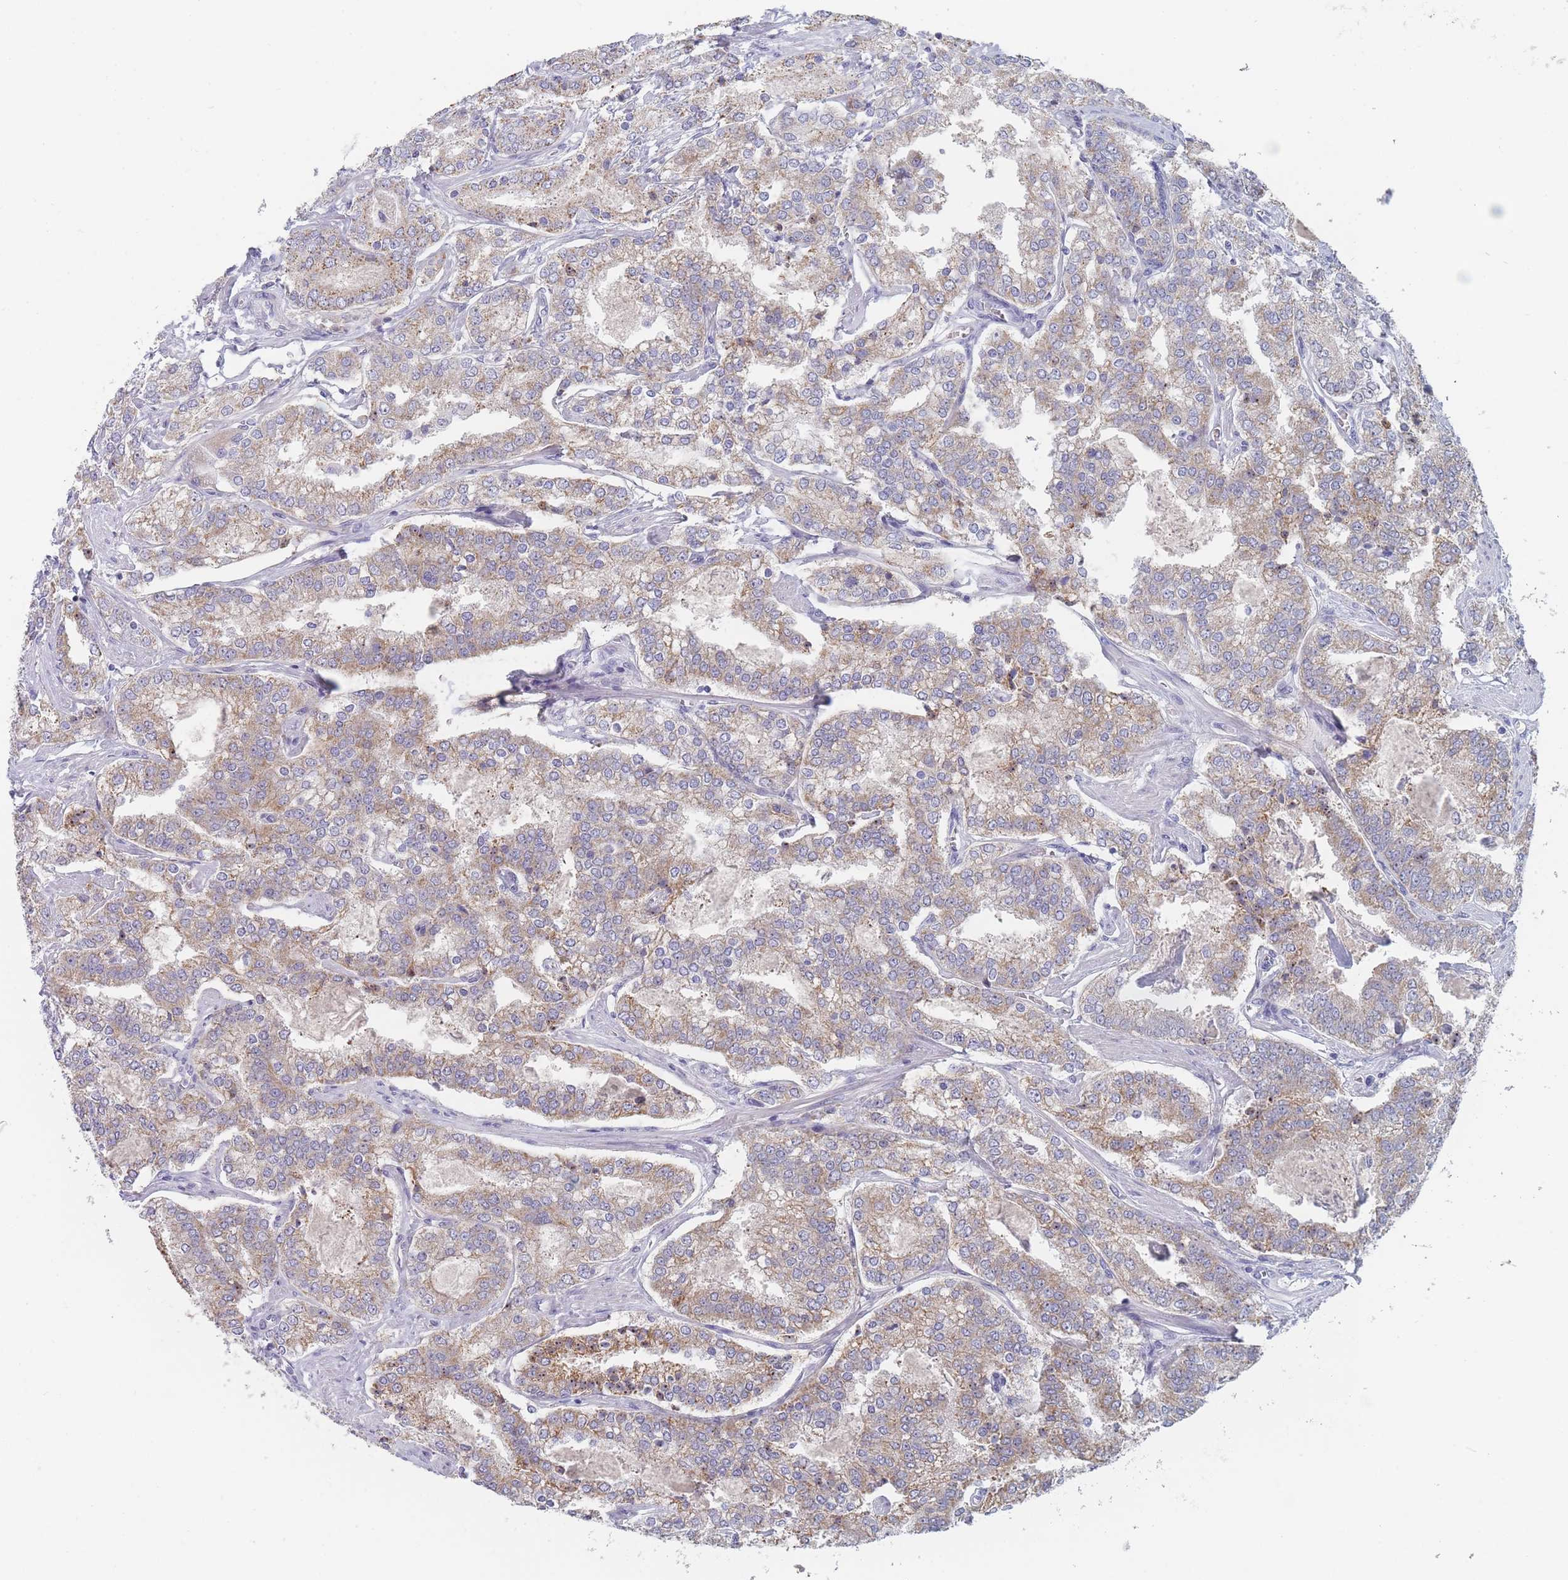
{"staining": {"intensity": "weak", "quantity": "25%-75%", "location": "cytoplasmic/membranous"}, "tissue": "prostate cancer", "cell_type": "Tumor cells", "image_type": "cancer", "snomed": [{"axis": "morphology", "description": "Adenocarcinoma, High grade"}, {"axis": "topography", "description": "Prostate"}], "caption": "Tumor cells display weak cytoplasmic/membranous staining in approximately 25%-75% of cells in prostate cancer.", "gene": "RNF8", "patient": {"sex": "male", "age": 63}}